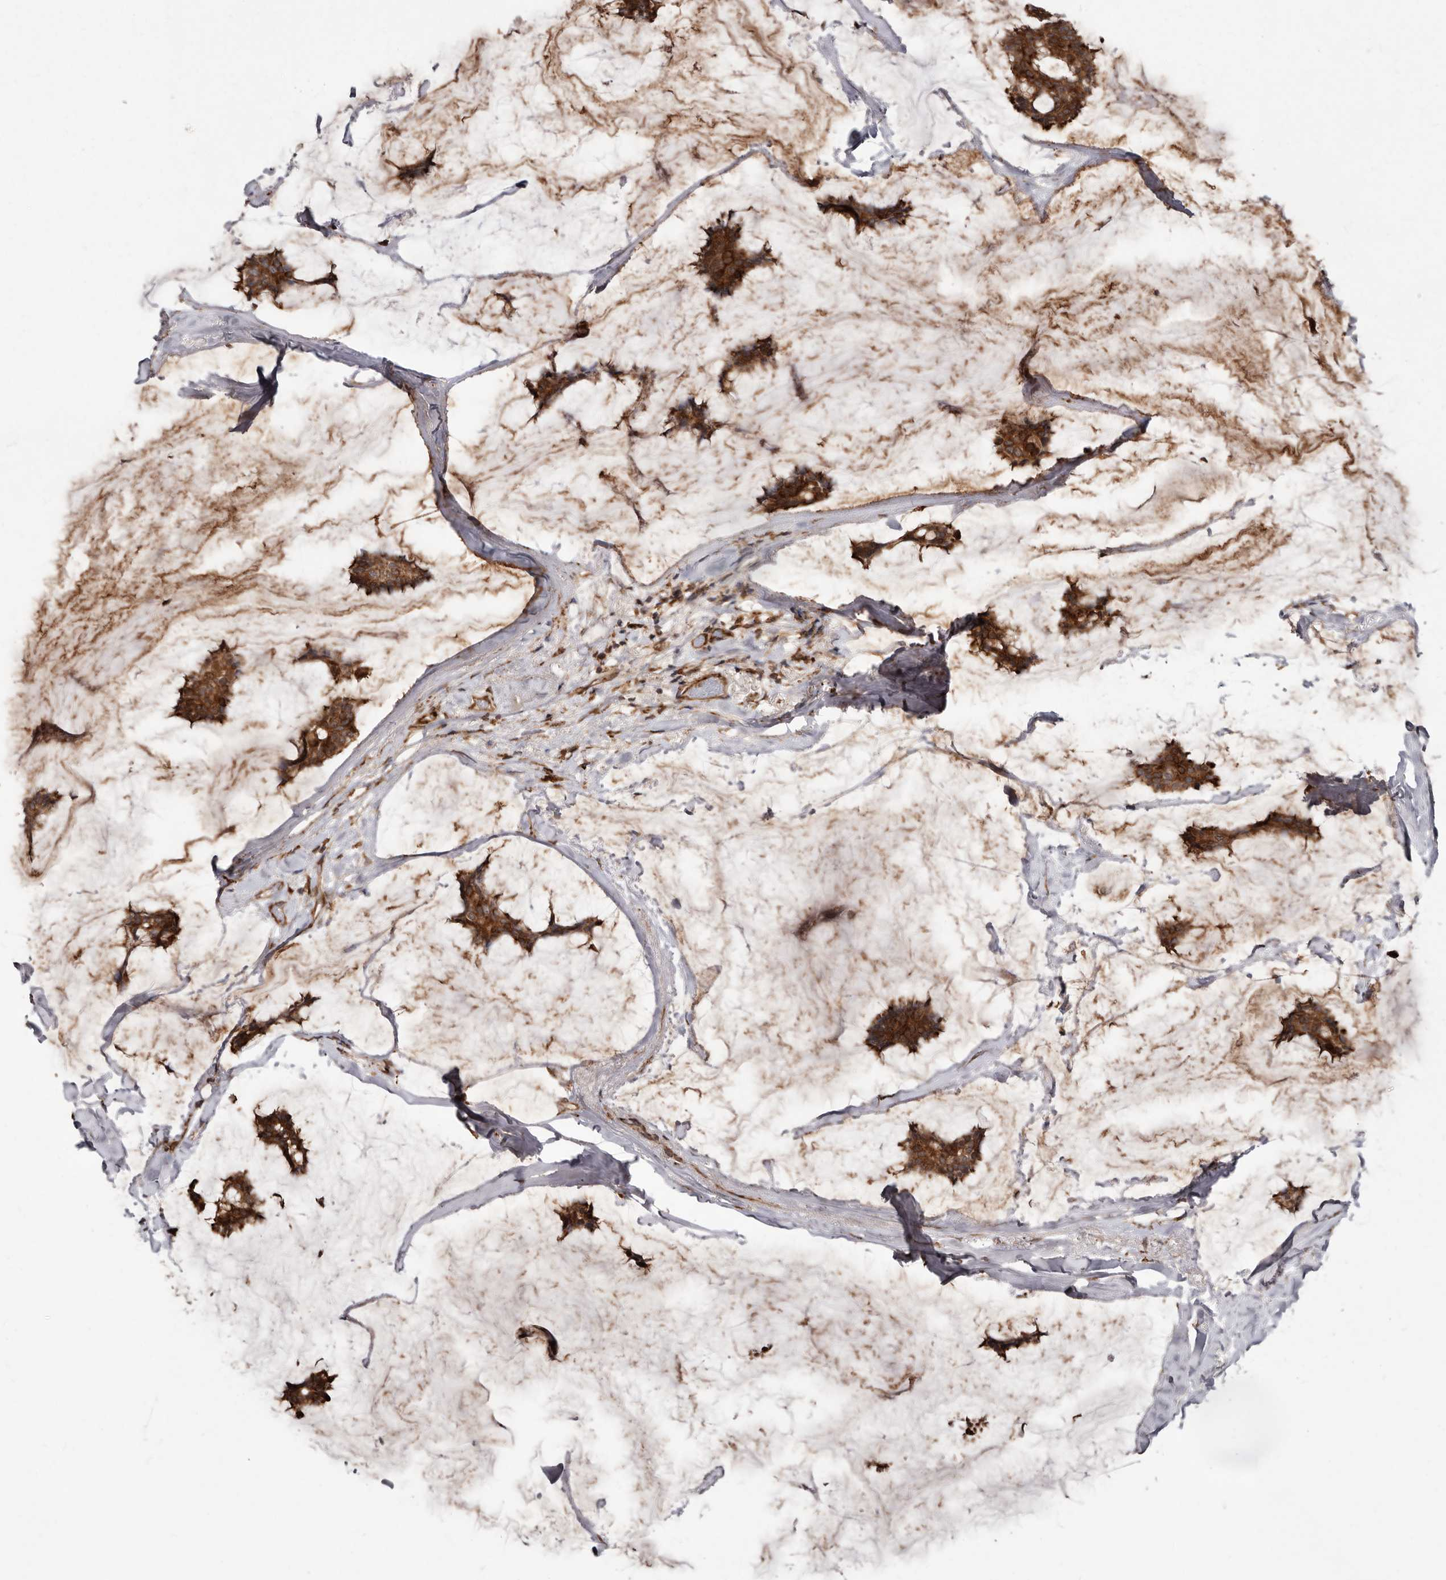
{"staining": {"intensity": "strong", "quantity": ">75%", "location": "cytoplasmic/membranous"}, "tissue": "breast cancer", "cell_type": "Tumor cells", "image_type": "cancer", "snomed": [{"axis": "morphology", "description": "Duct carcinoma"}, {"axis": "topography", "description": "Breast"}], "caption": "This is an image of immunohistochemistry (IHC) staining of breast cancer (invasive ductal carcinoma), which shows strong positivity in the cytoplasmic/membranous of tumor cells.", "gene": "FLAD1", "patient": {"sex": "female", "age": 93}}